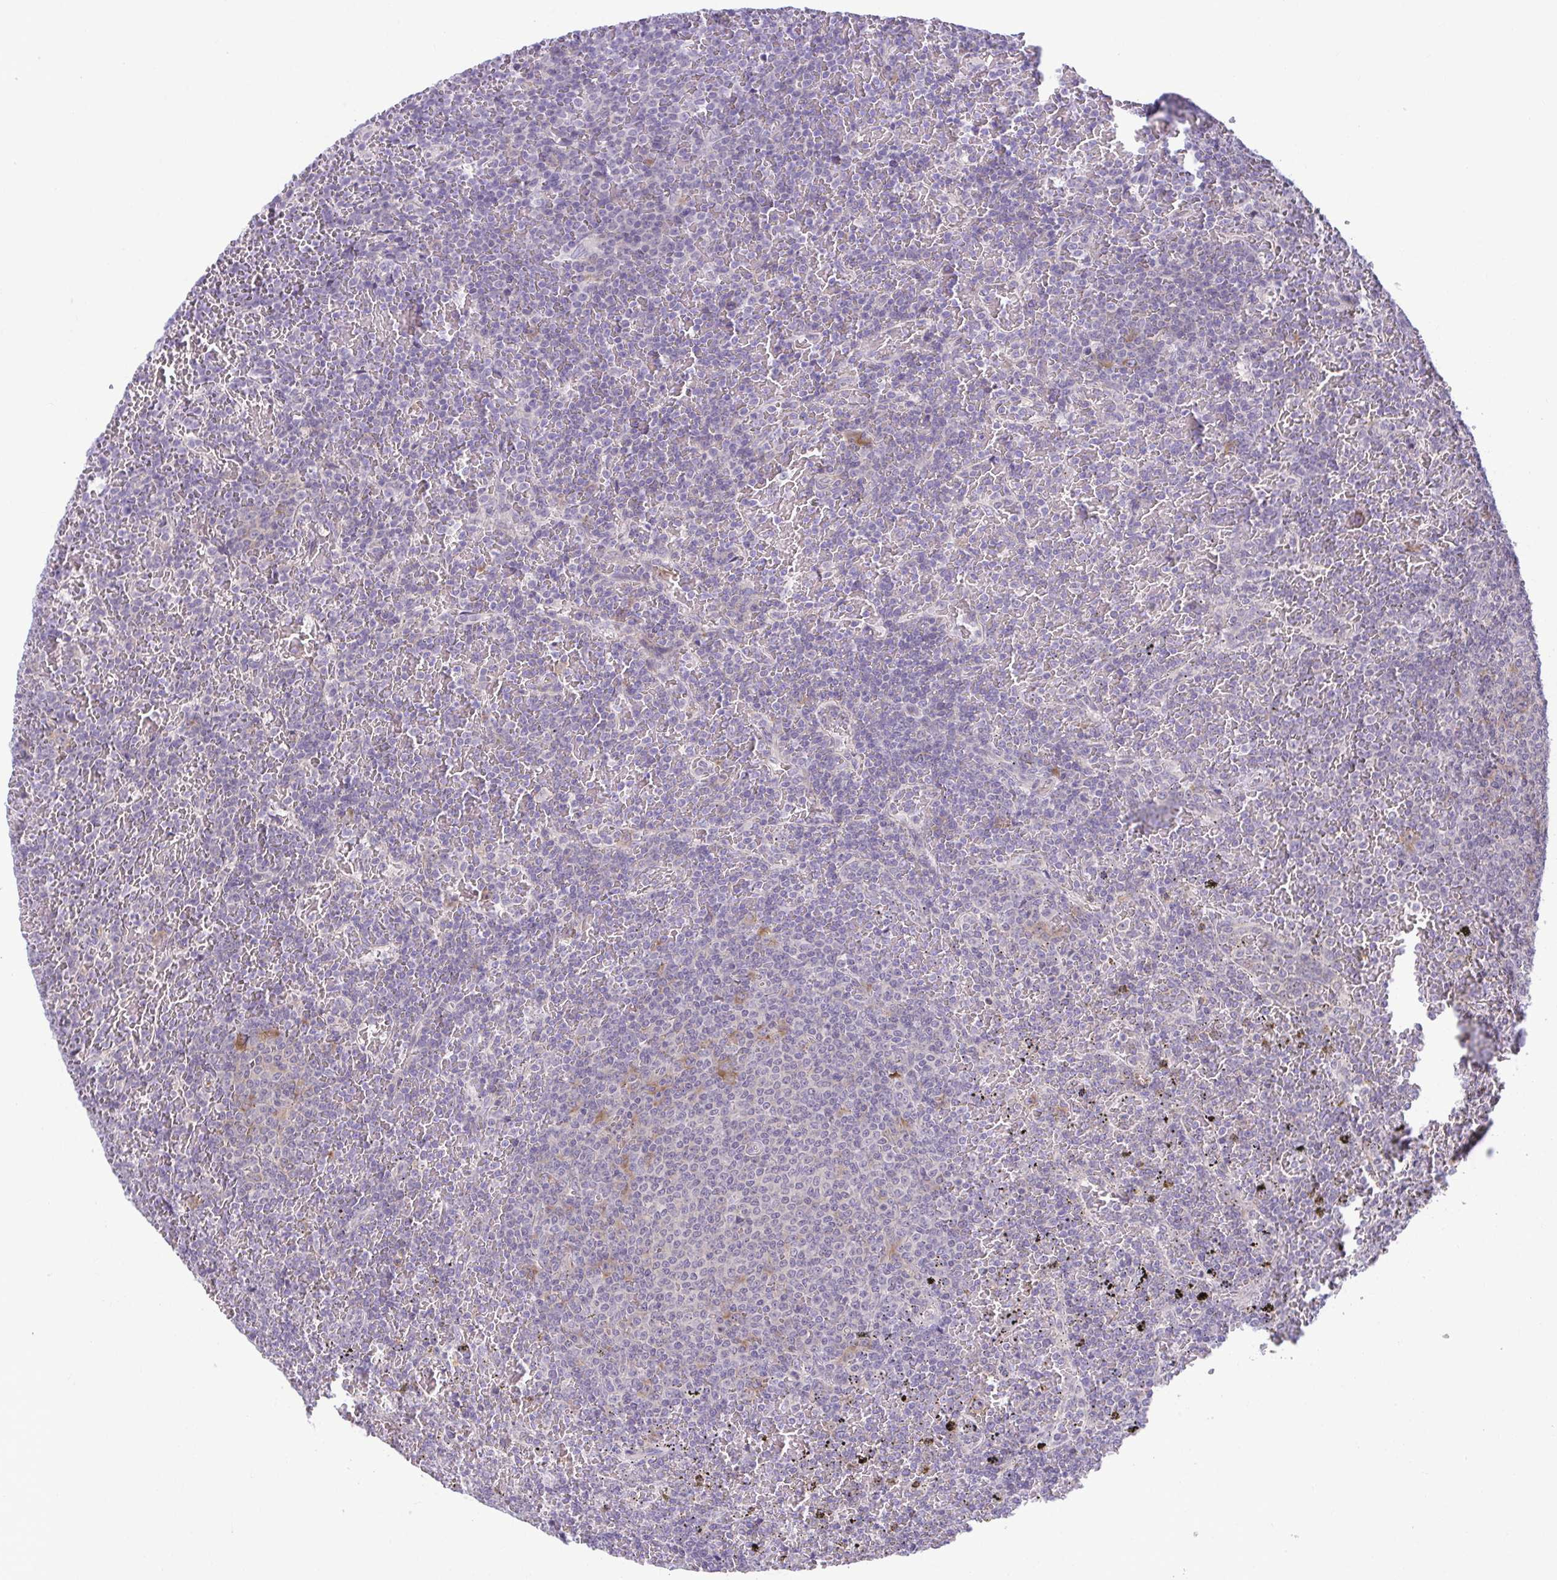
{"staining": {"intensity": "negative", "quantity": "none", "location": "none"}, "tissue": "lymphoma", "cell_type": "Tumor cells", "image_type": "cancer", "snomed": [{"axis": "morphology", "description": "Malignant lymphoma, non-Hodgkin's type, Low grade"}, {"axis": "topography", "description": "Spleen"}], "caption": "Micrograph shows no significant protein positivity in tumor cells of lymphoma. (DAB immunohistochemistry, high magnification).", "gene": "TMEM108", "patient": {"sex": "female", "age": 77}}